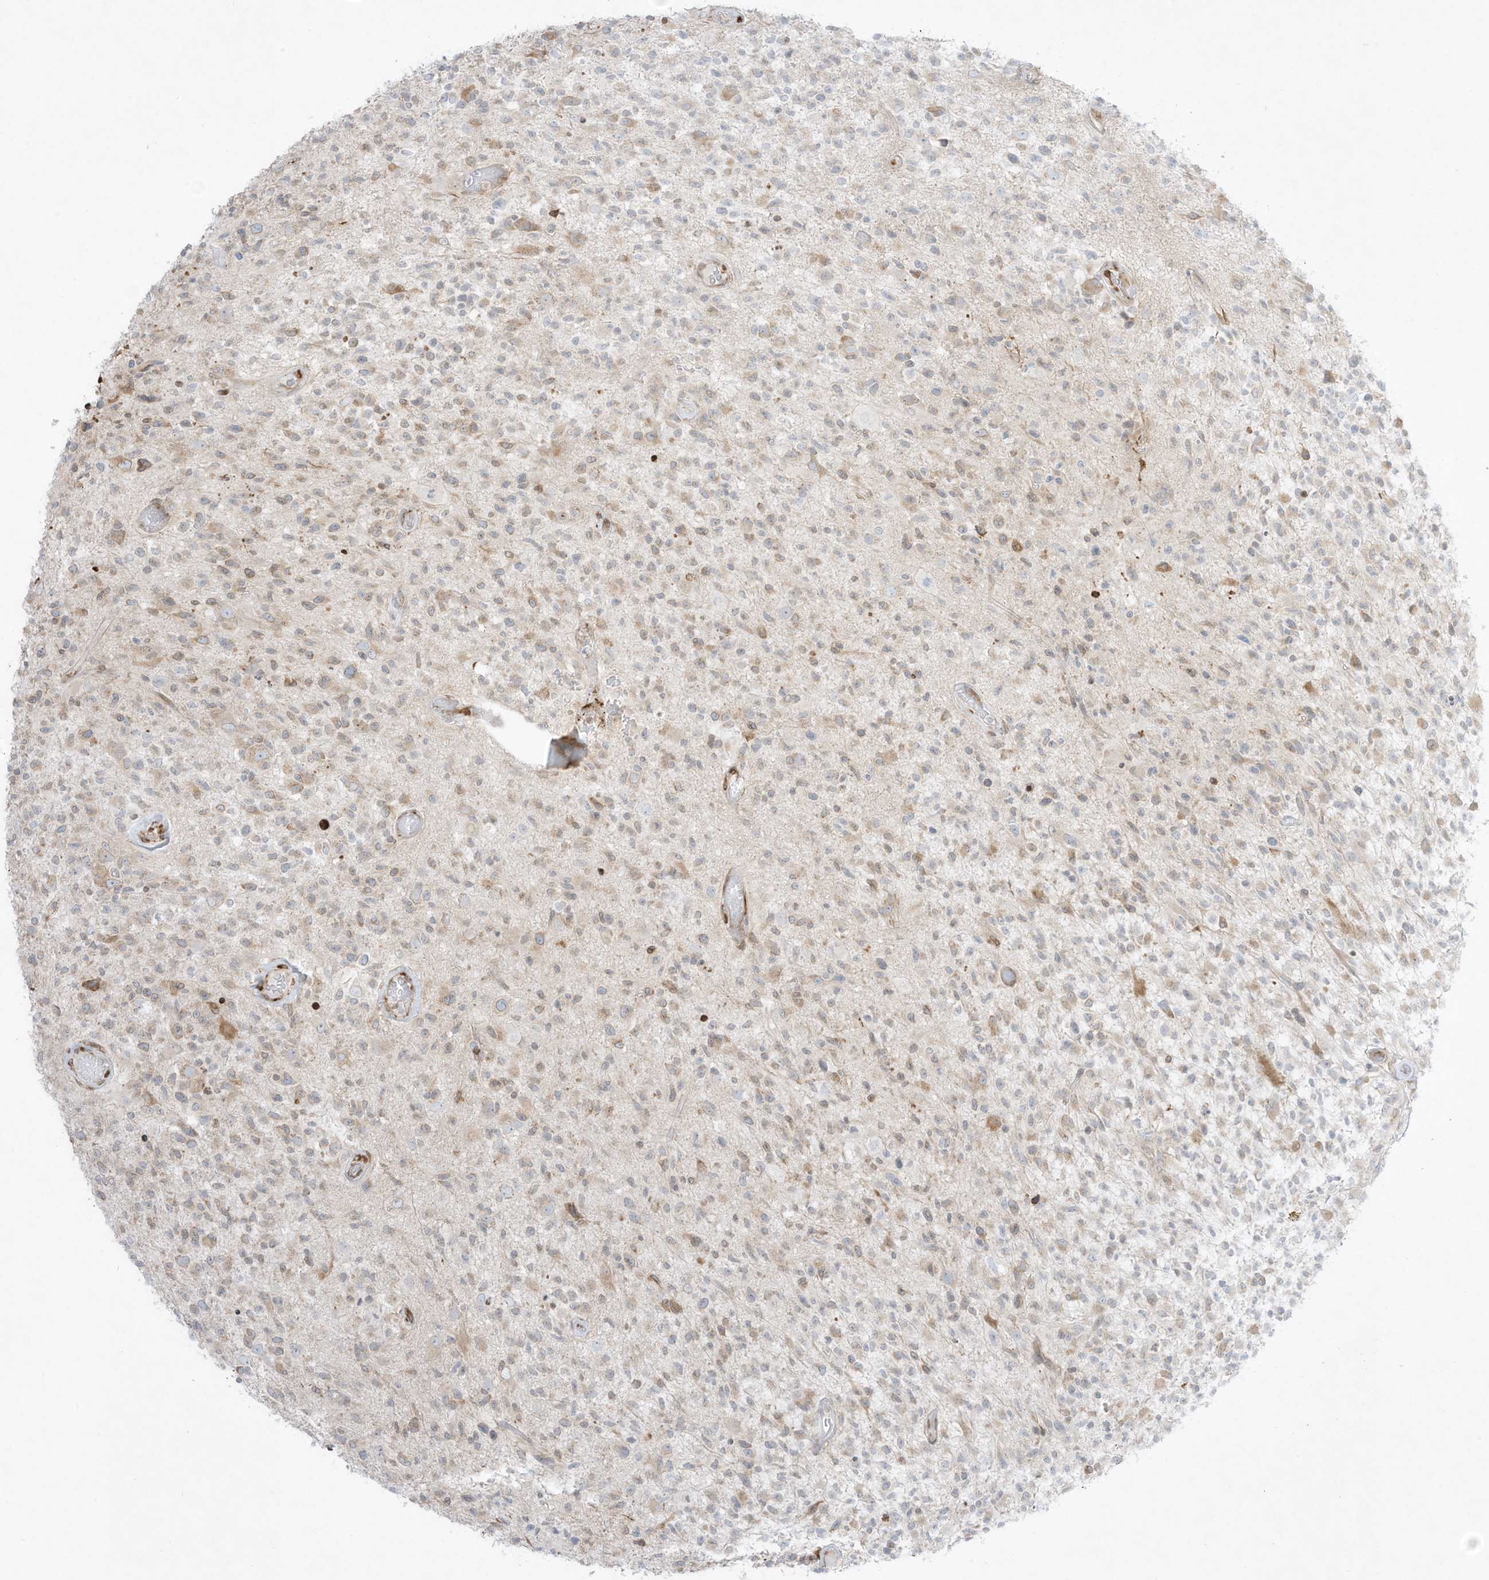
{"staining": {"intensity": "negative", "quantity": "none", "location": "none"}, "tissue": "glioma", "cell_type": "Tumor cells", "image_type": "cancer", "snomed": [{"axis": "morphology", "description": "Glioma, malignant, High grade"}, {"axis": "morphology", "description": "Glioblastoma, NOS"}, {"axis": "topography", "description": "Brain"}], "caption": "Photomicrograph shows no protein staining in tumor cells of glioma tissue. The staining is performed using DAB (3,3'-diaminobenzidine) brown chromogen with nuclei counter-stained in using hematoxylin.", "gene": "PTK6", "patient": {"sex": "male", "age": 60}}